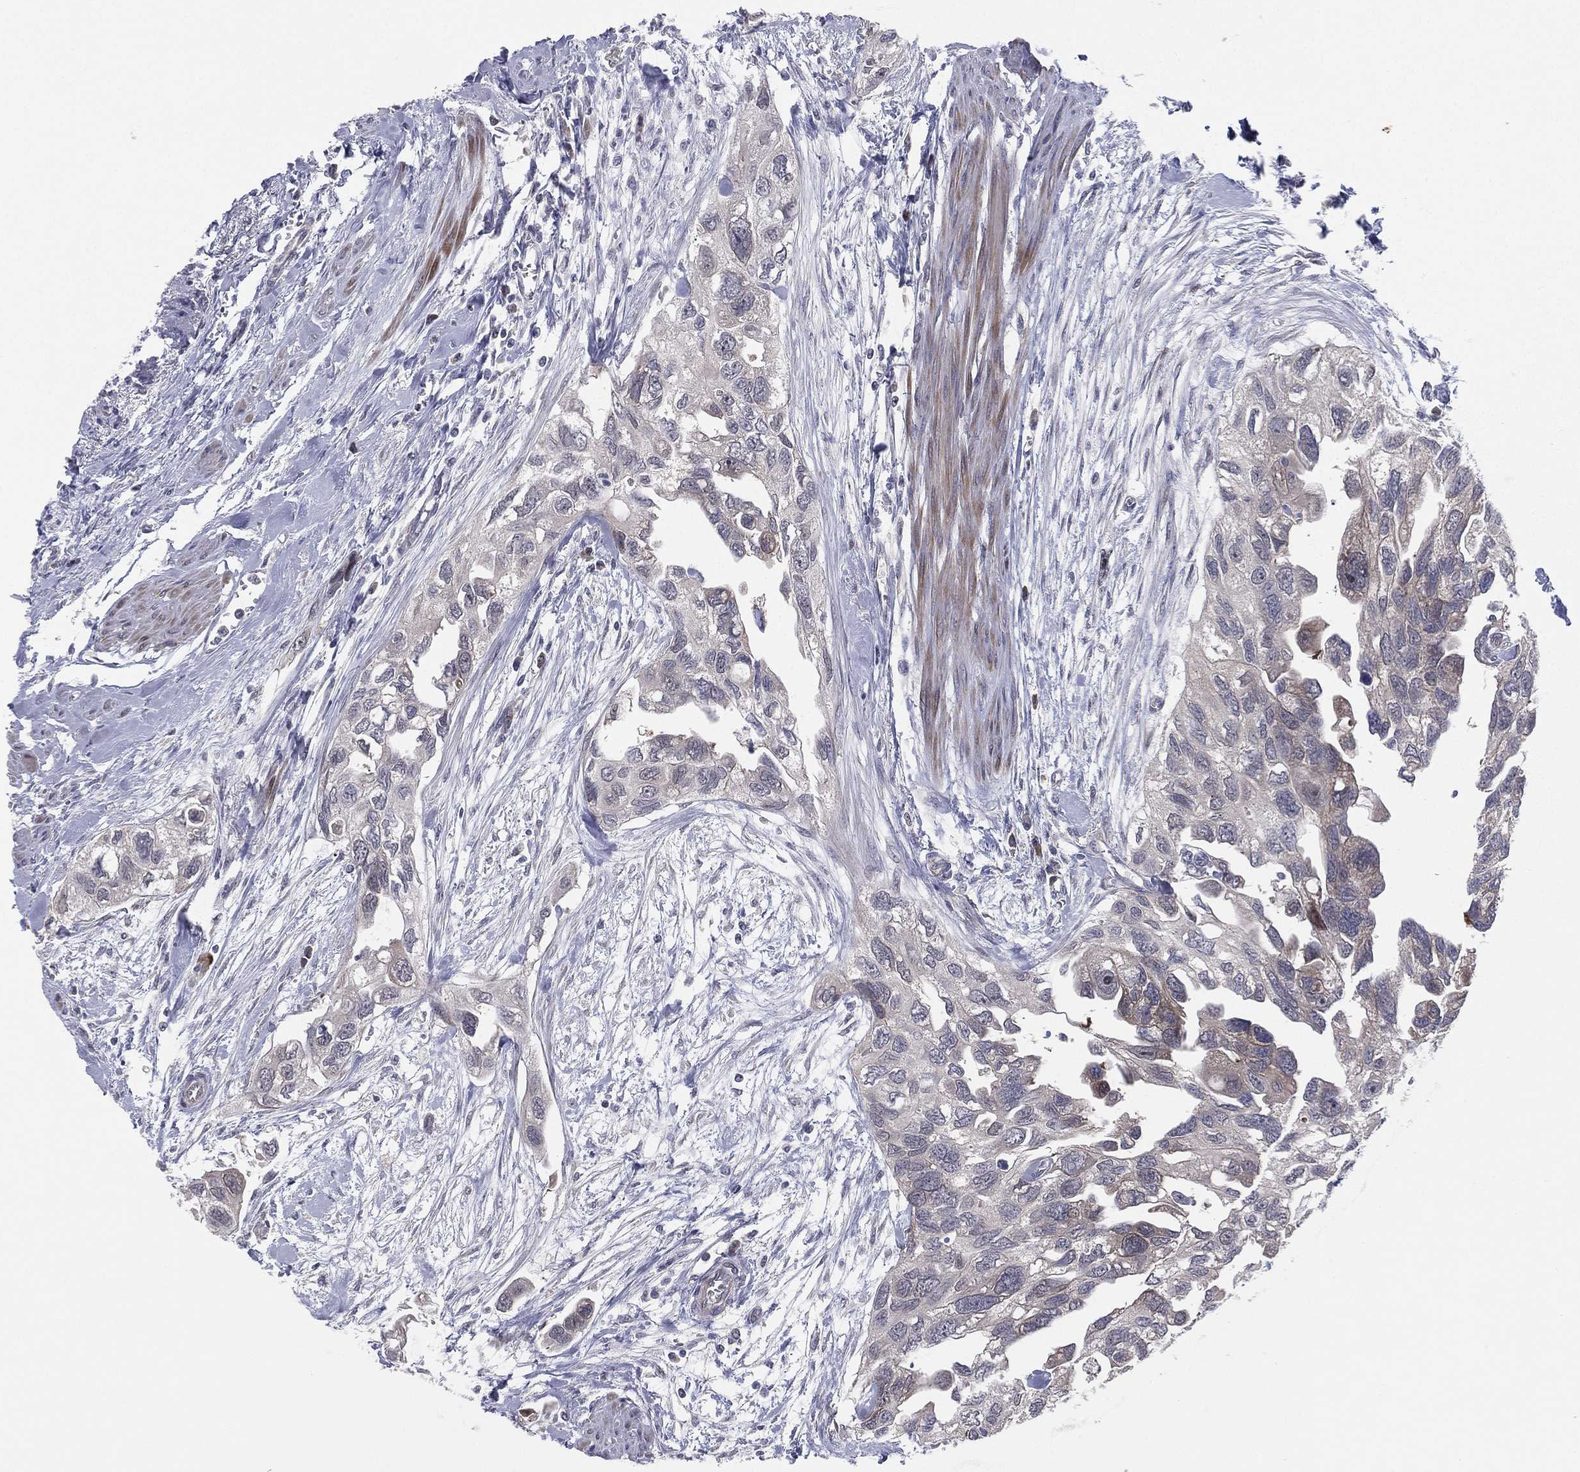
{"staining": {"intensity": "weak", "quantity": "<25%", "location": "cytoplasmic/membranous"}, "tissue": "urothelial cancer", "cell_type": "Tumor cells", "image_type": "cancer", "snomed": [{"axis": "morphology", "description": "Urothelial carcinoma, High grade"}, {"axis": "topography", "description": "Urinary bladder"}], "caption": "This is a image of immunohistochemistry (IHC) staining of urothelial cancer, which shows no positivity in tumor cells.", "gene": "UTP14A", "patient": {"sex": "male", "age": 59}}